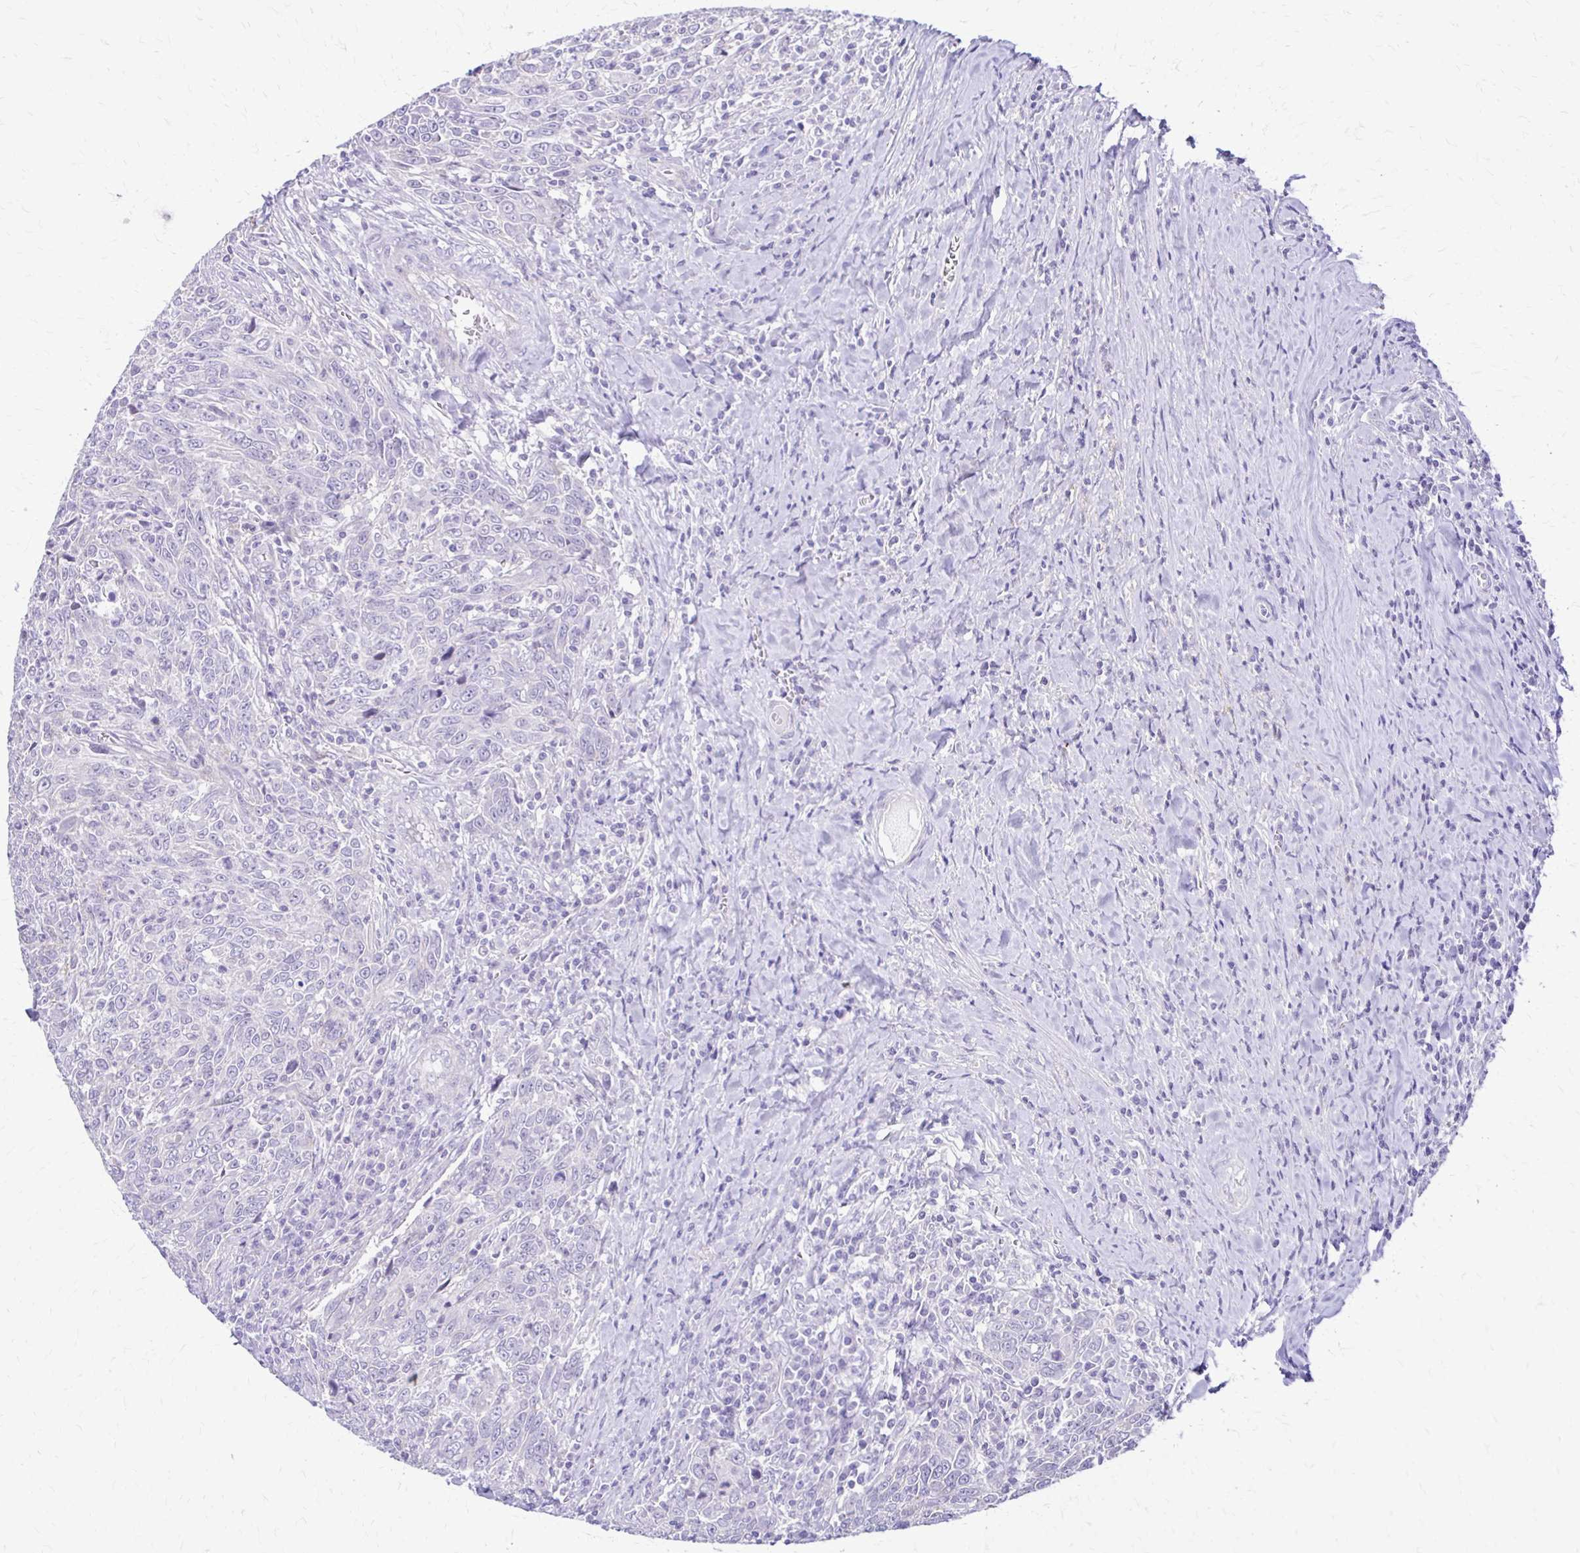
{"staining": {"intensity": "negative", "quantity": "none", "location": "none"}, "tissue": "breast cancer", "cell_type": "Tumor cells", "image_type": "cancer", "snomed": [{"axis": "morphology", "description": "Duct carcinoma"}, {"axis": "topography", "description": "Breast"}], "caption": "IHC micrograph of neoplastic tissue: breast cancer (invasive ductal carcinoma) stained with DAB (3,3'-diaminobenzidine) shows no significant protein expression in tumor cells.", "gene": "RHOBTB2", "patient": {"sex": "female", "age": 50}}